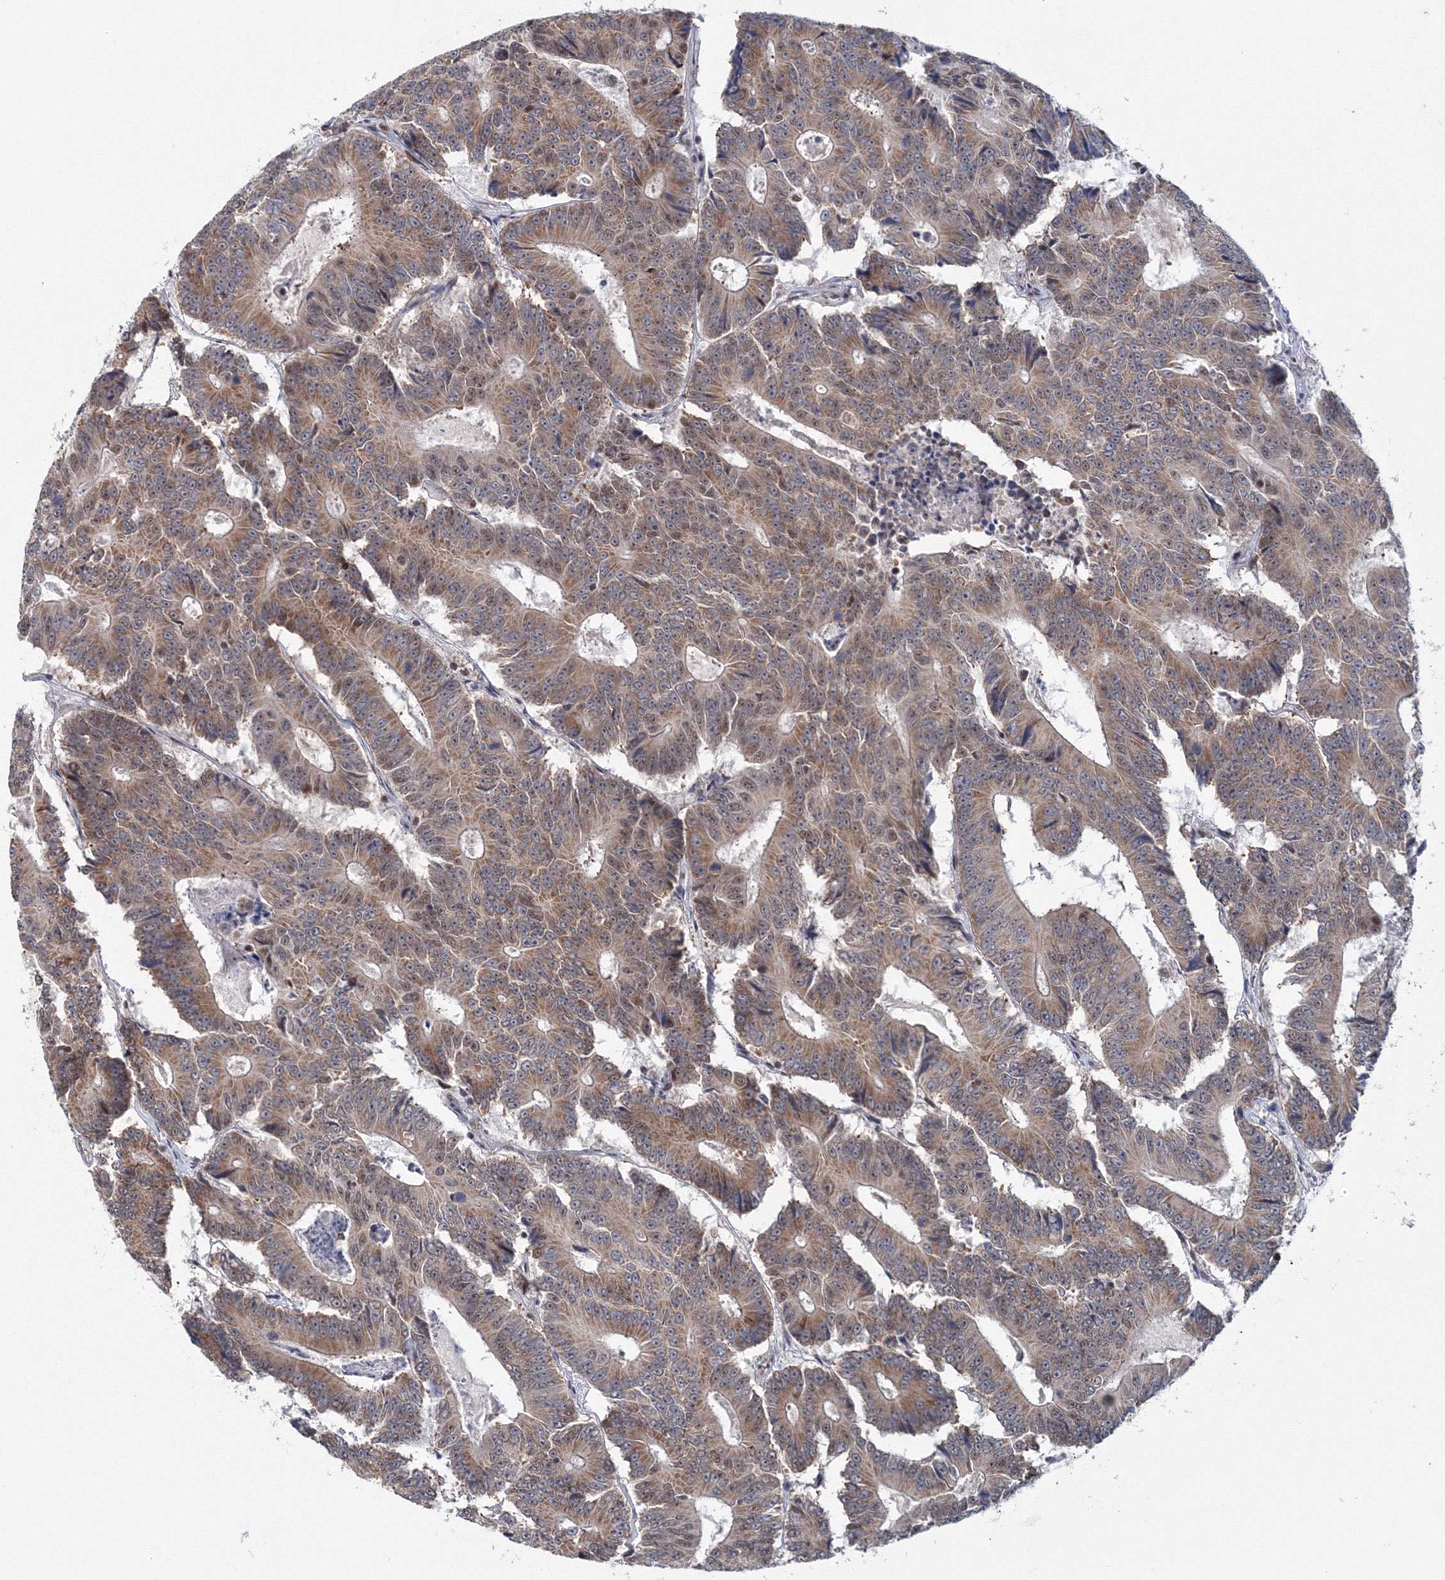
{"staining": {"intensity": "moderate", "quantity": ">75%", "location": "cytoplasmic/membranous,nuclear"}, "tissue": "colorectal cancer", "cell_type": "Tumor cells", "image_type": "cancer", "snomed": [{"axis": "morphology", "description": "Adenocarcinoma, NOS"}, {"axis": "topography", "description": "Colon"}], "caption": "This is an image of immunohistochemistry (IHC) staining of colorectal adenocarcinoma, which shows moderate positivity in the cytoplasmic/membranous and nuclear of tumor cells.", "gene": "SF3B6", "patient": {"sex": "male", "age": 83}}